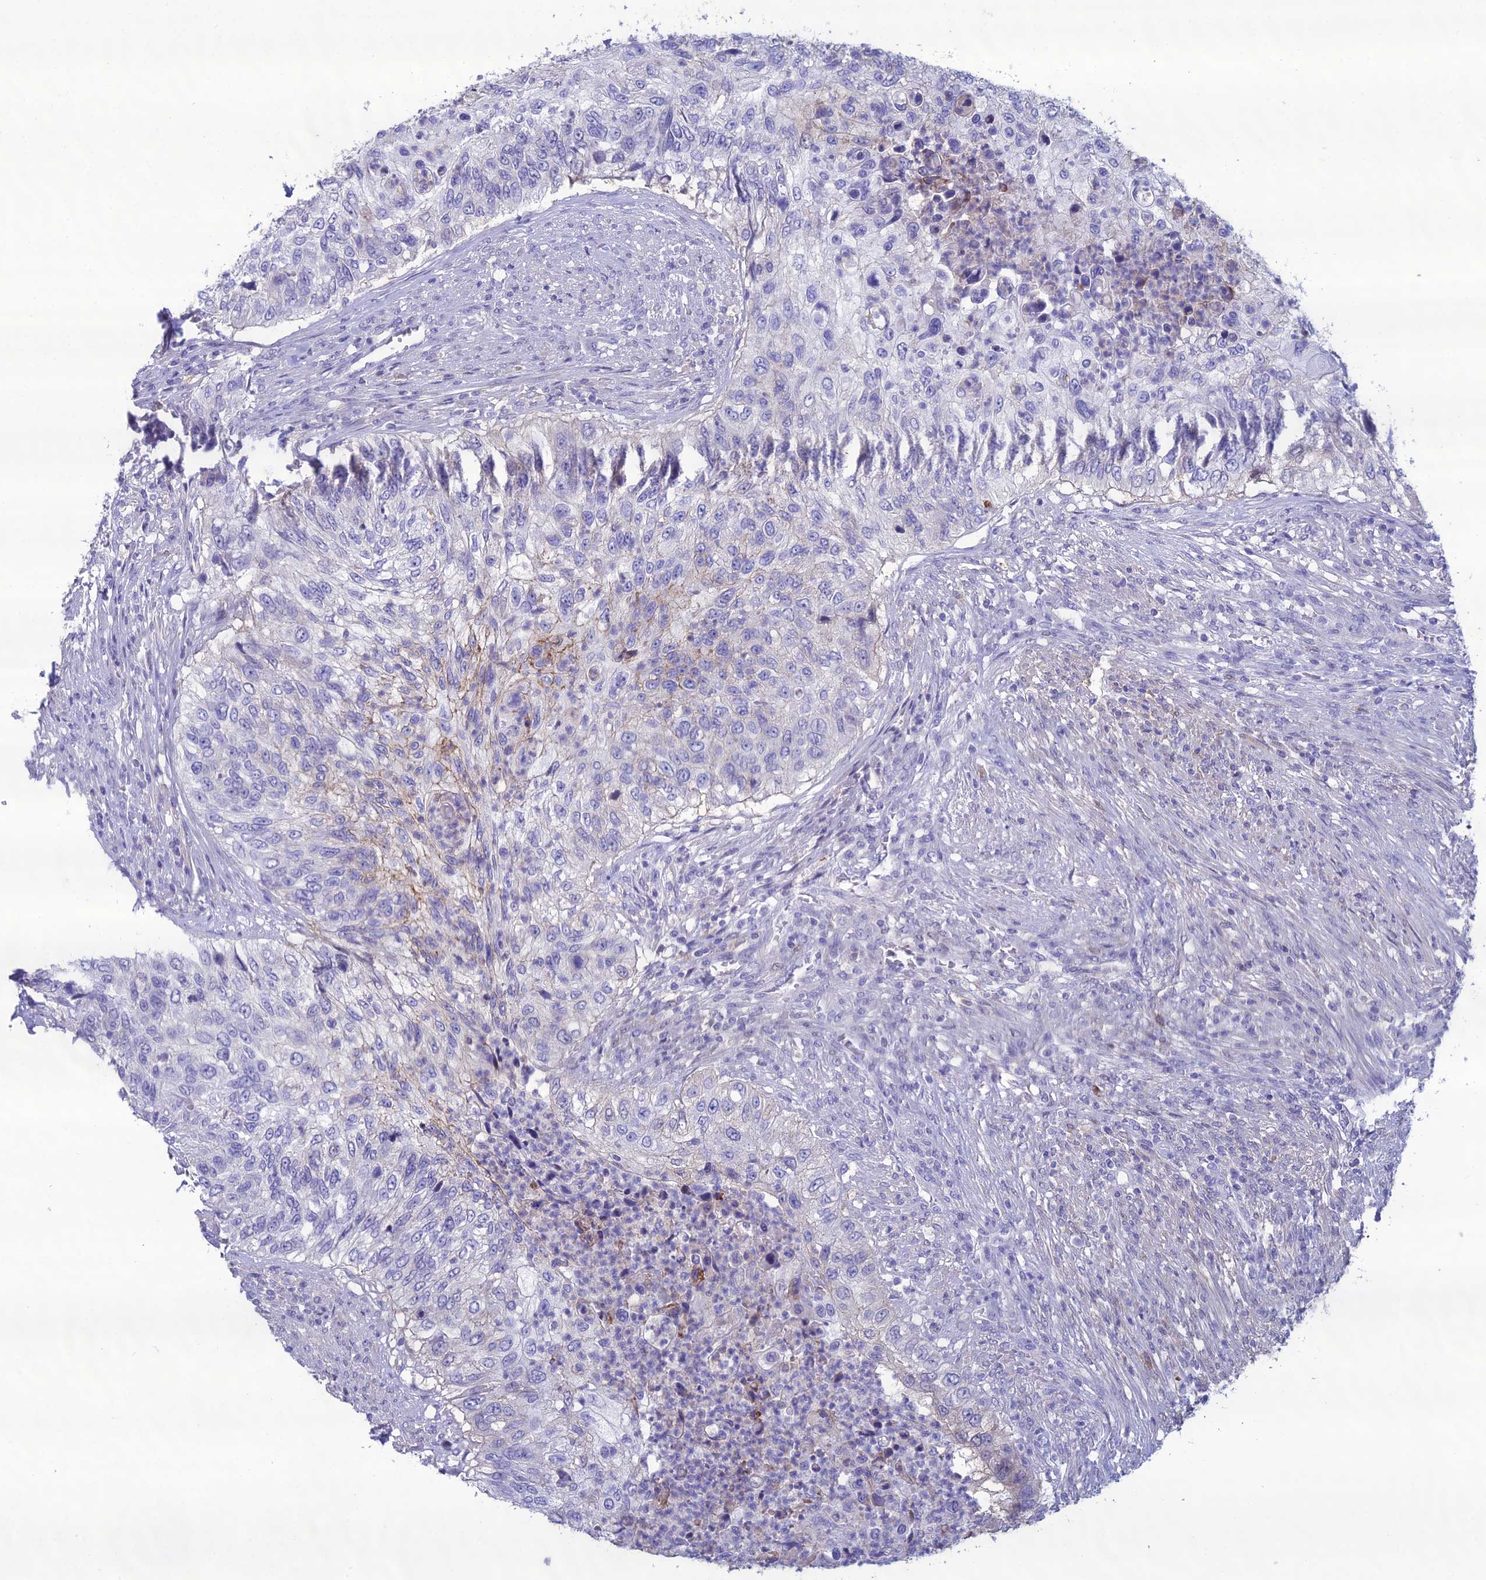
{"staining": {"intensity": "negative", "quantity": "none", "location": "none"}, "tissue": "urothelial cancer", "cell_type": "Tumor cells", "image_type": "cancer", "snomed": [{"axis": "morphology", "description": "Urothelial carcinoma, High grade"}, {"axis": "topography", "description": "Urinary bladder"}], "caption": "This micrograph is of urothelial carcinoma (high-grade) stained with IHC to label a protein in brown with the nuclei are counter-stained blue. There is no staining in tumor cells. (DAB immunohistochemistry (IHC) visualized using brightfield microscopy, high magnification).", "gene": "CRB2", "patient": {"sex": "female", "age": 60}}